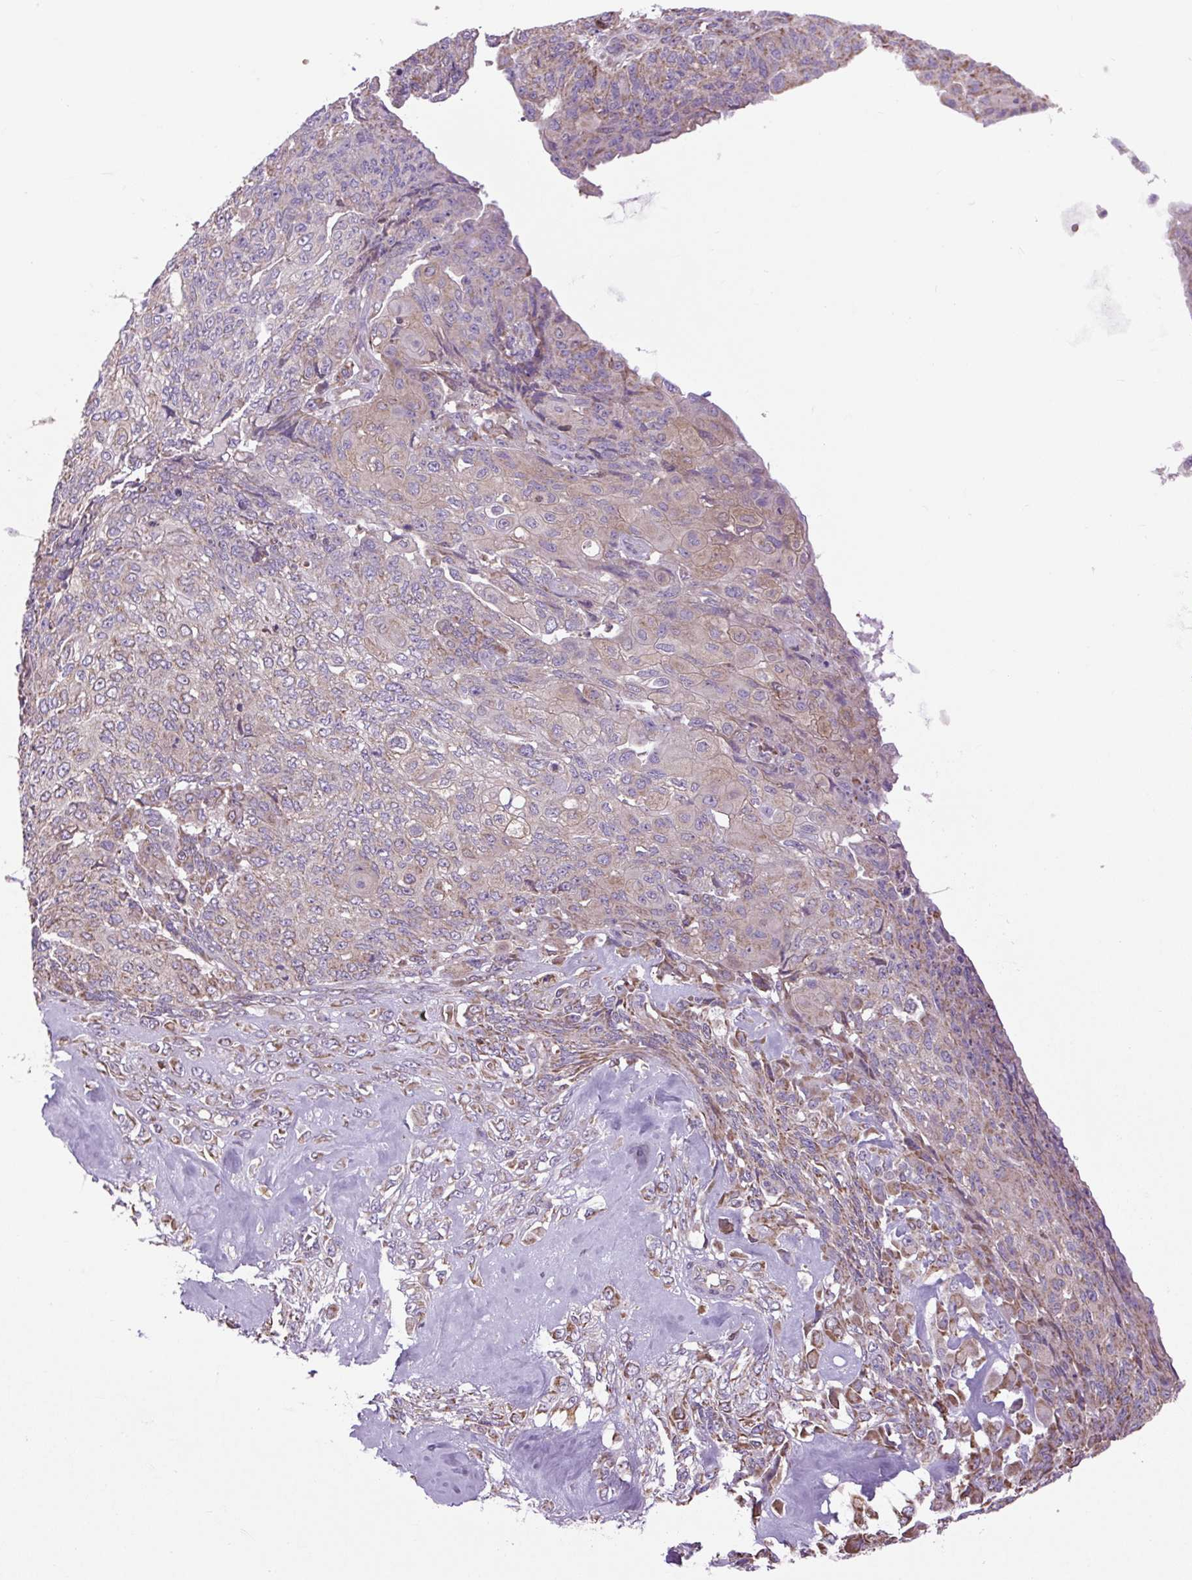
{"staining": {"intensity": "weak", "quantity": "25%-75%", "location": "cytoplasmic/membranous"}, "tissue": "endometrial cancer", "cell_type": "Tumor cells", "image_type": "cancer", "snomed": [{"axis": "morphology", "description": "Adenocarcinoma, NOS"}, {"axis": "topography", "description": "Endometrium"}], "caption": "An image of human adenocarcinoma (endometrial) stained for a protein demonstrates weak cytoplasmic/membranous brown staining in tumor cells. (brown staining indicates protein expression, while blue staining denotes nuclei).", "gene": "PLCG1", "patient": {"sex": "female", "age": 32}}